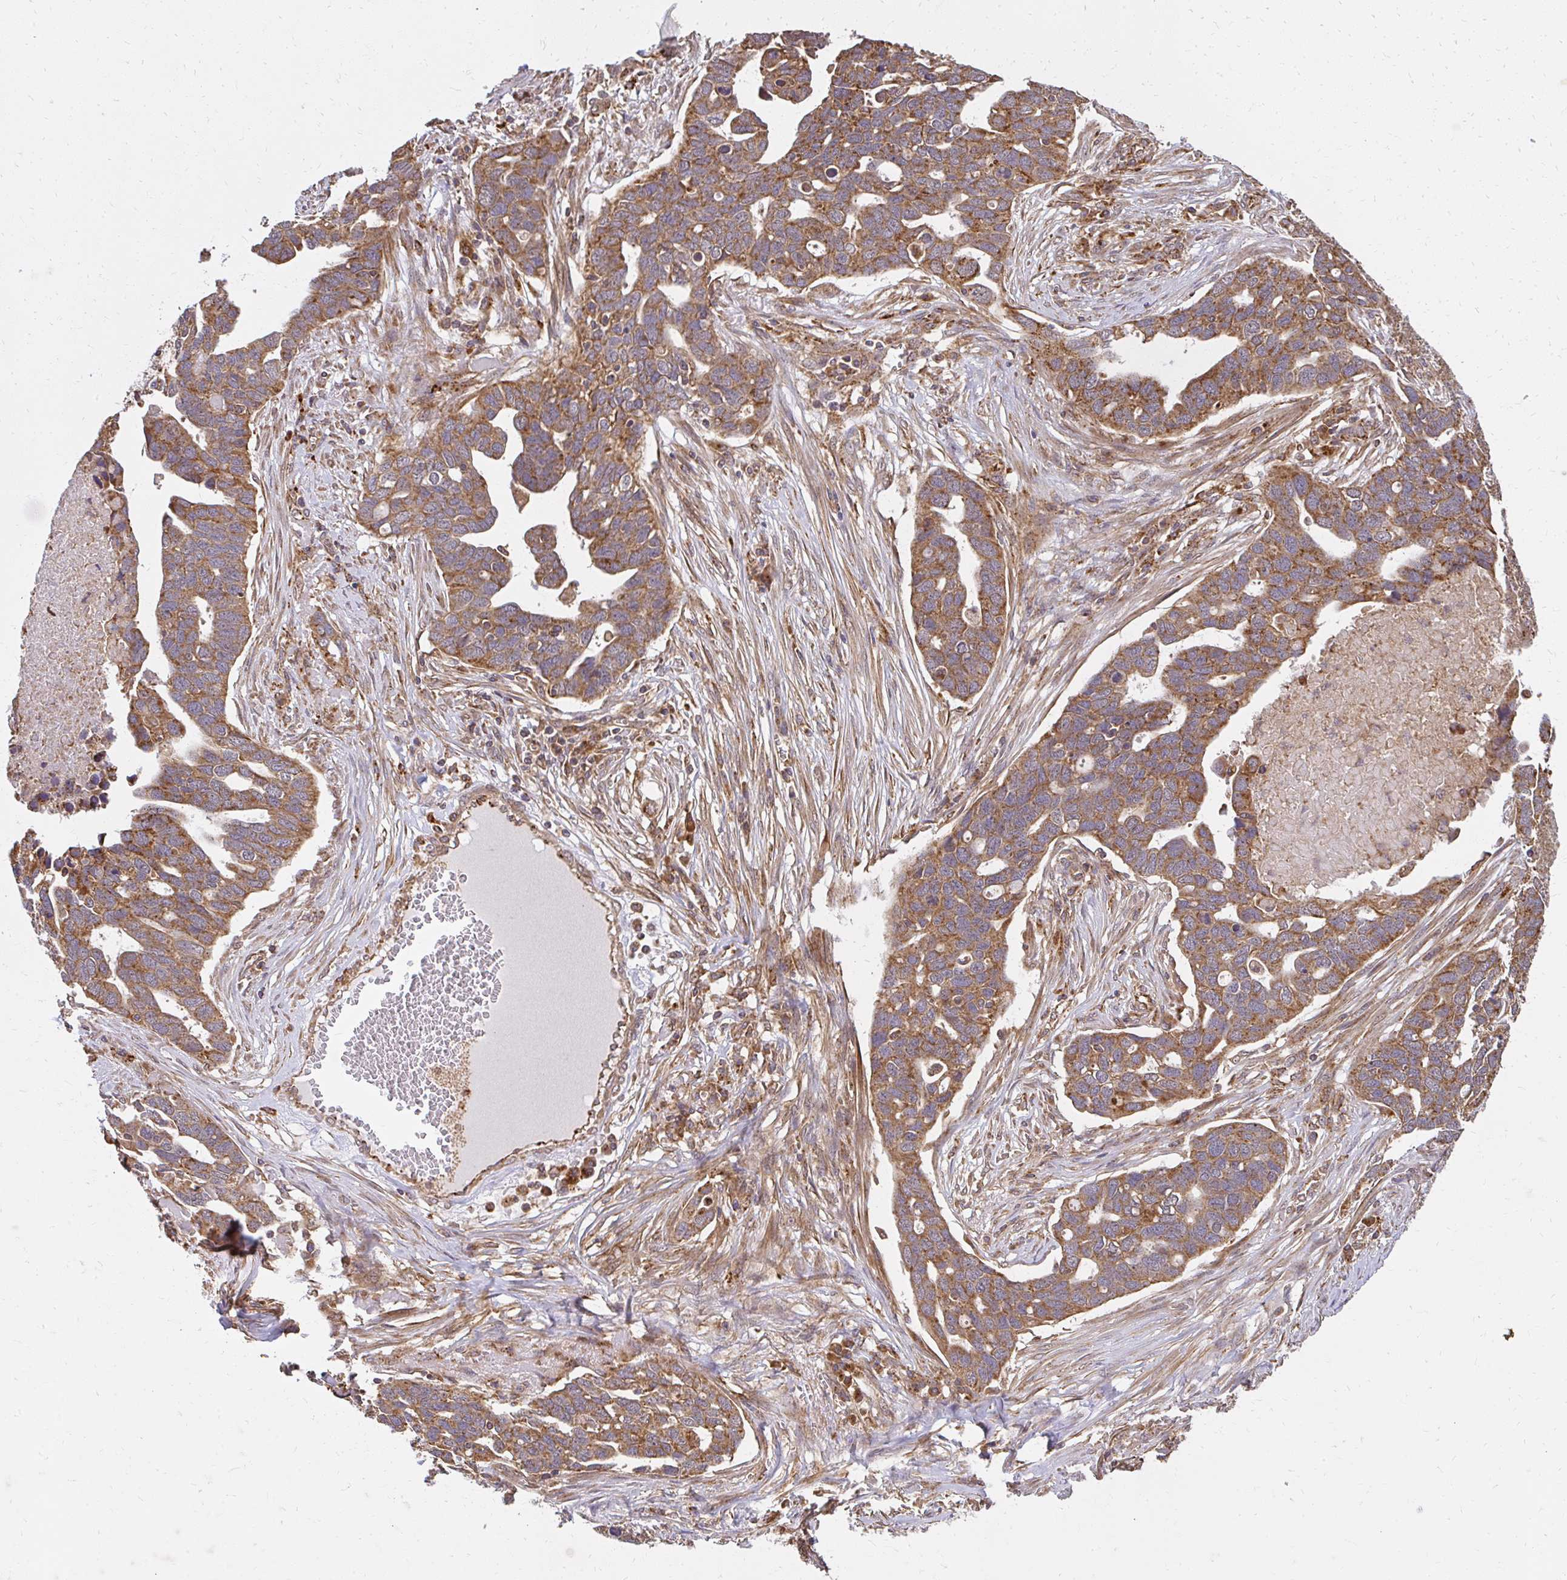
{"staining": {"intensity": "moderate", "quantity": ">75%", "location": "cytoplasmic/membranous"}, "tissue": "ovarian cancer", "cell_type": "Tumor cells", "image_type": "cancer", "snomed": [{"axis": "morphology", "description": "Cystadenocarcinoma, serous, NOS"}, {"axis": "topography", "description": "Ovary"}], "caption": "This is an image of IHC staining of ovarian cancer, which shows moderate expression in the cytoplasmic/membranous of tumor cells.", "gene": "GNS", "patient": {"sex": "female", "age": 54}}